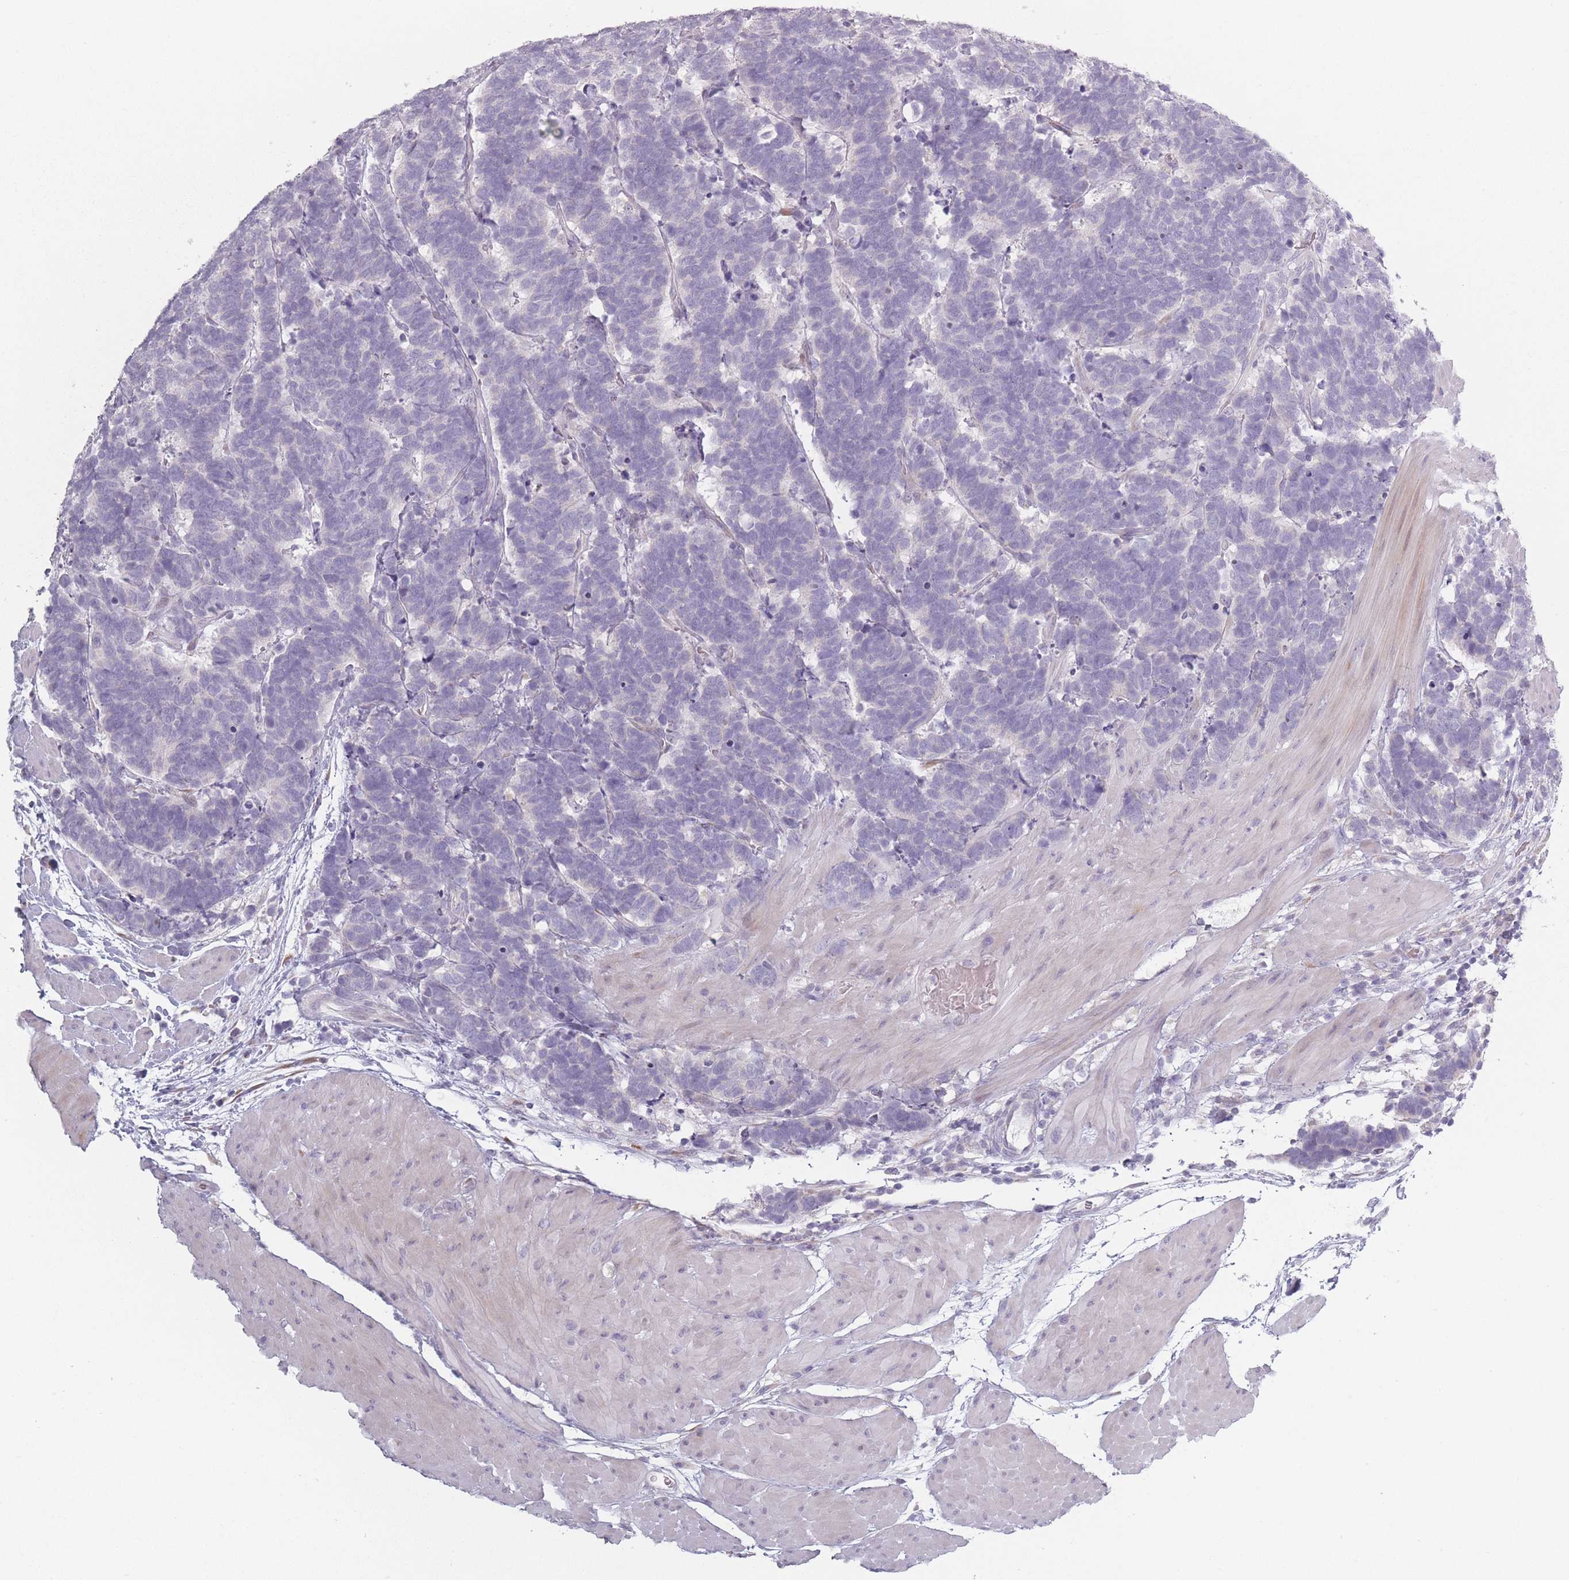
{"staining": {"intensity": "negative", "quantity": "none", "location": "none"}, "tissue": "carcinoid", "cell_type": "Tumor cells", "image_type": "cancer", "snomed": [{"axis": "morphology", "description": "Carcinoma, NOS"}, {"axis": "morphology", "description": "Carcinoid, malignant, NOS"}, {"axis": "topography", "description": "Urinary bladder"}], "caption": "Immunohistochemistry of human carcinoma exhibits no positivity in tumor cells.", "gene": "RASL10B", "patient": {"sex": "male", "age": 57}}